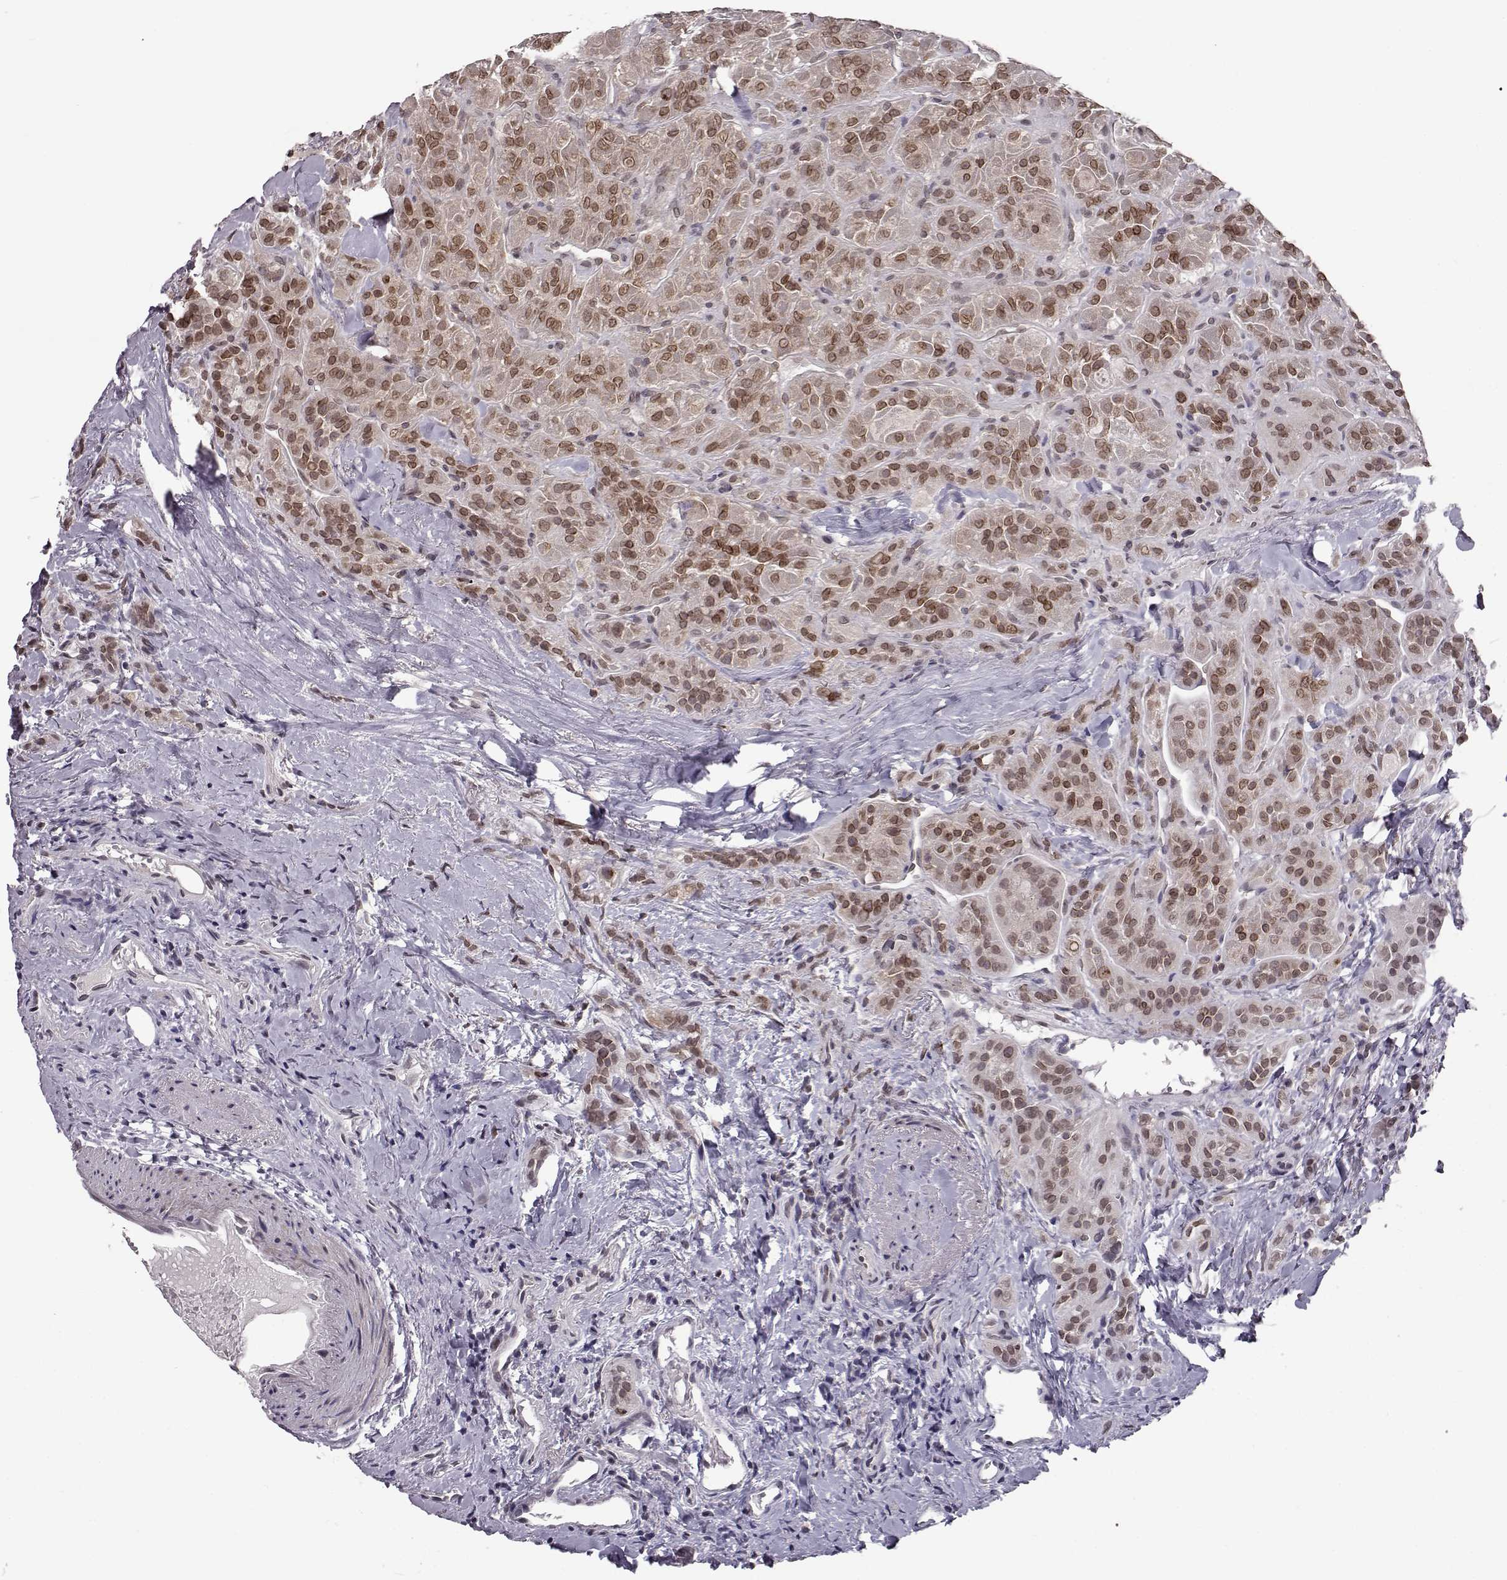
{"staining": {"intensity": "moderate", "quantity": ">75%", "location": "cytoplasmic/membranous,nuclear"}, "tissue": "thyroid cancer", "cell_type": "Tumor cells", "image_type": "cancer", "snomed": [{"axis": "morphology", "description": "Papillary adenocarcinoma, NOS"}, {"axis": "topography", "description": "Thyroid gland"}], "caption": "IHC histopathology image of human thyroid cancer stained for a protein (brown), which reveals medium levels of moderate cytoplasmic/membranous and nuclear expression in approximately >75% of tumor cells.", "gene": "NUP37", "patient": {"sex": "female", "age": 45}}